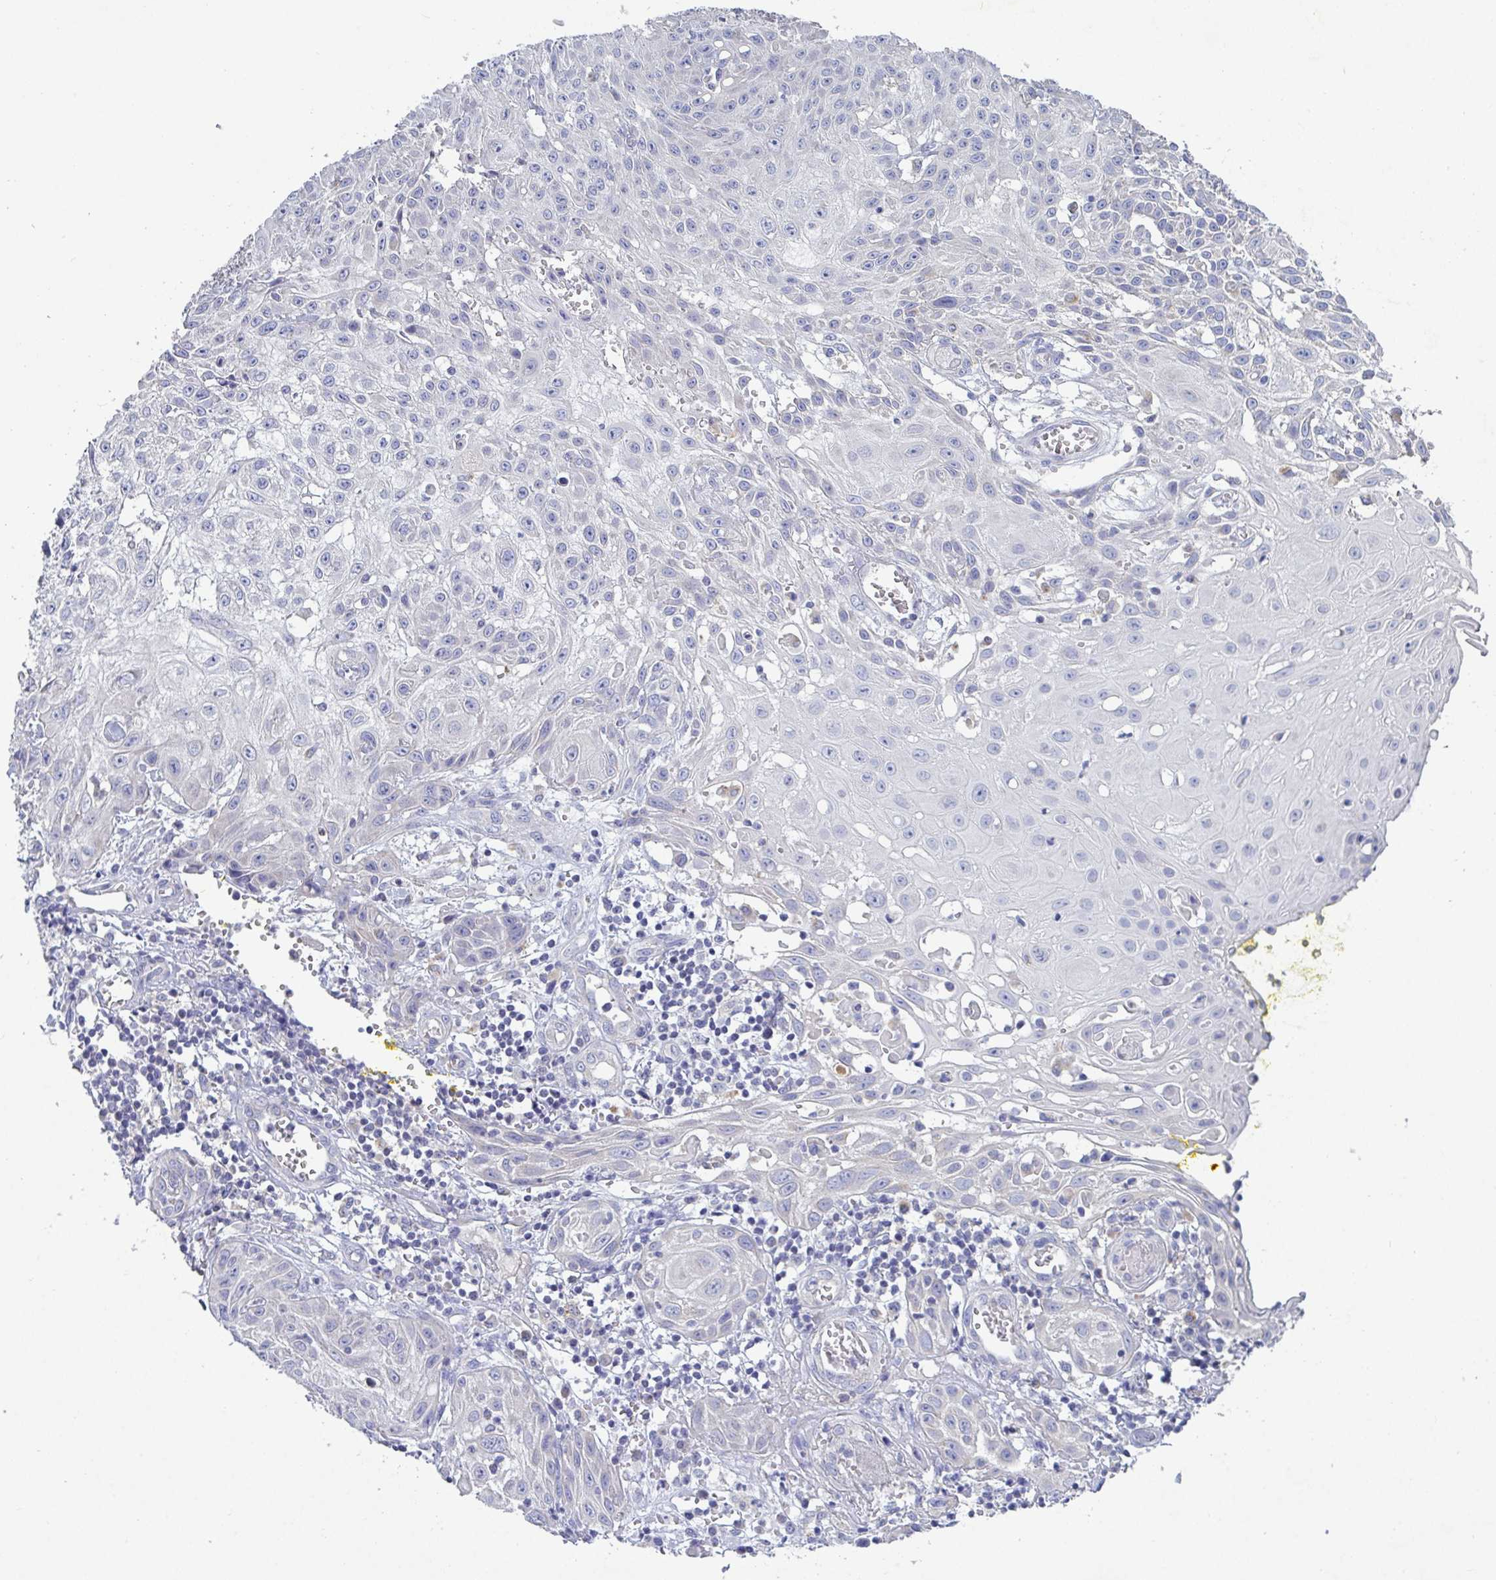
{"staining": {"intensity": "negative", "quantity": "none", "location": "none"}, "tissue": "skin cancer", "cell_type": "Tumor cells", "image_type": "cancer", "snomed": [{"axis": "morphology", "description": "Squamous cell carcinoma, NOS"}, {"axis": "topography", "description": "Skin"}, {"axis": "topography", "description": "Vulva"}], "caption": "This image is of skin squamous cell carcinoma stained with immunohistochemistry to label a protein in brown with the nuclei are counter-stained blue. There is no staining in tumor cells. Brightfield microscopy of IHC stained with DAB (3,3'-diaminobenzidine) (brown) and hematoxylin (blue), captured at high magnification.", "gene": "GALNT13", "patient": {"sex": "female", "age": 71}}